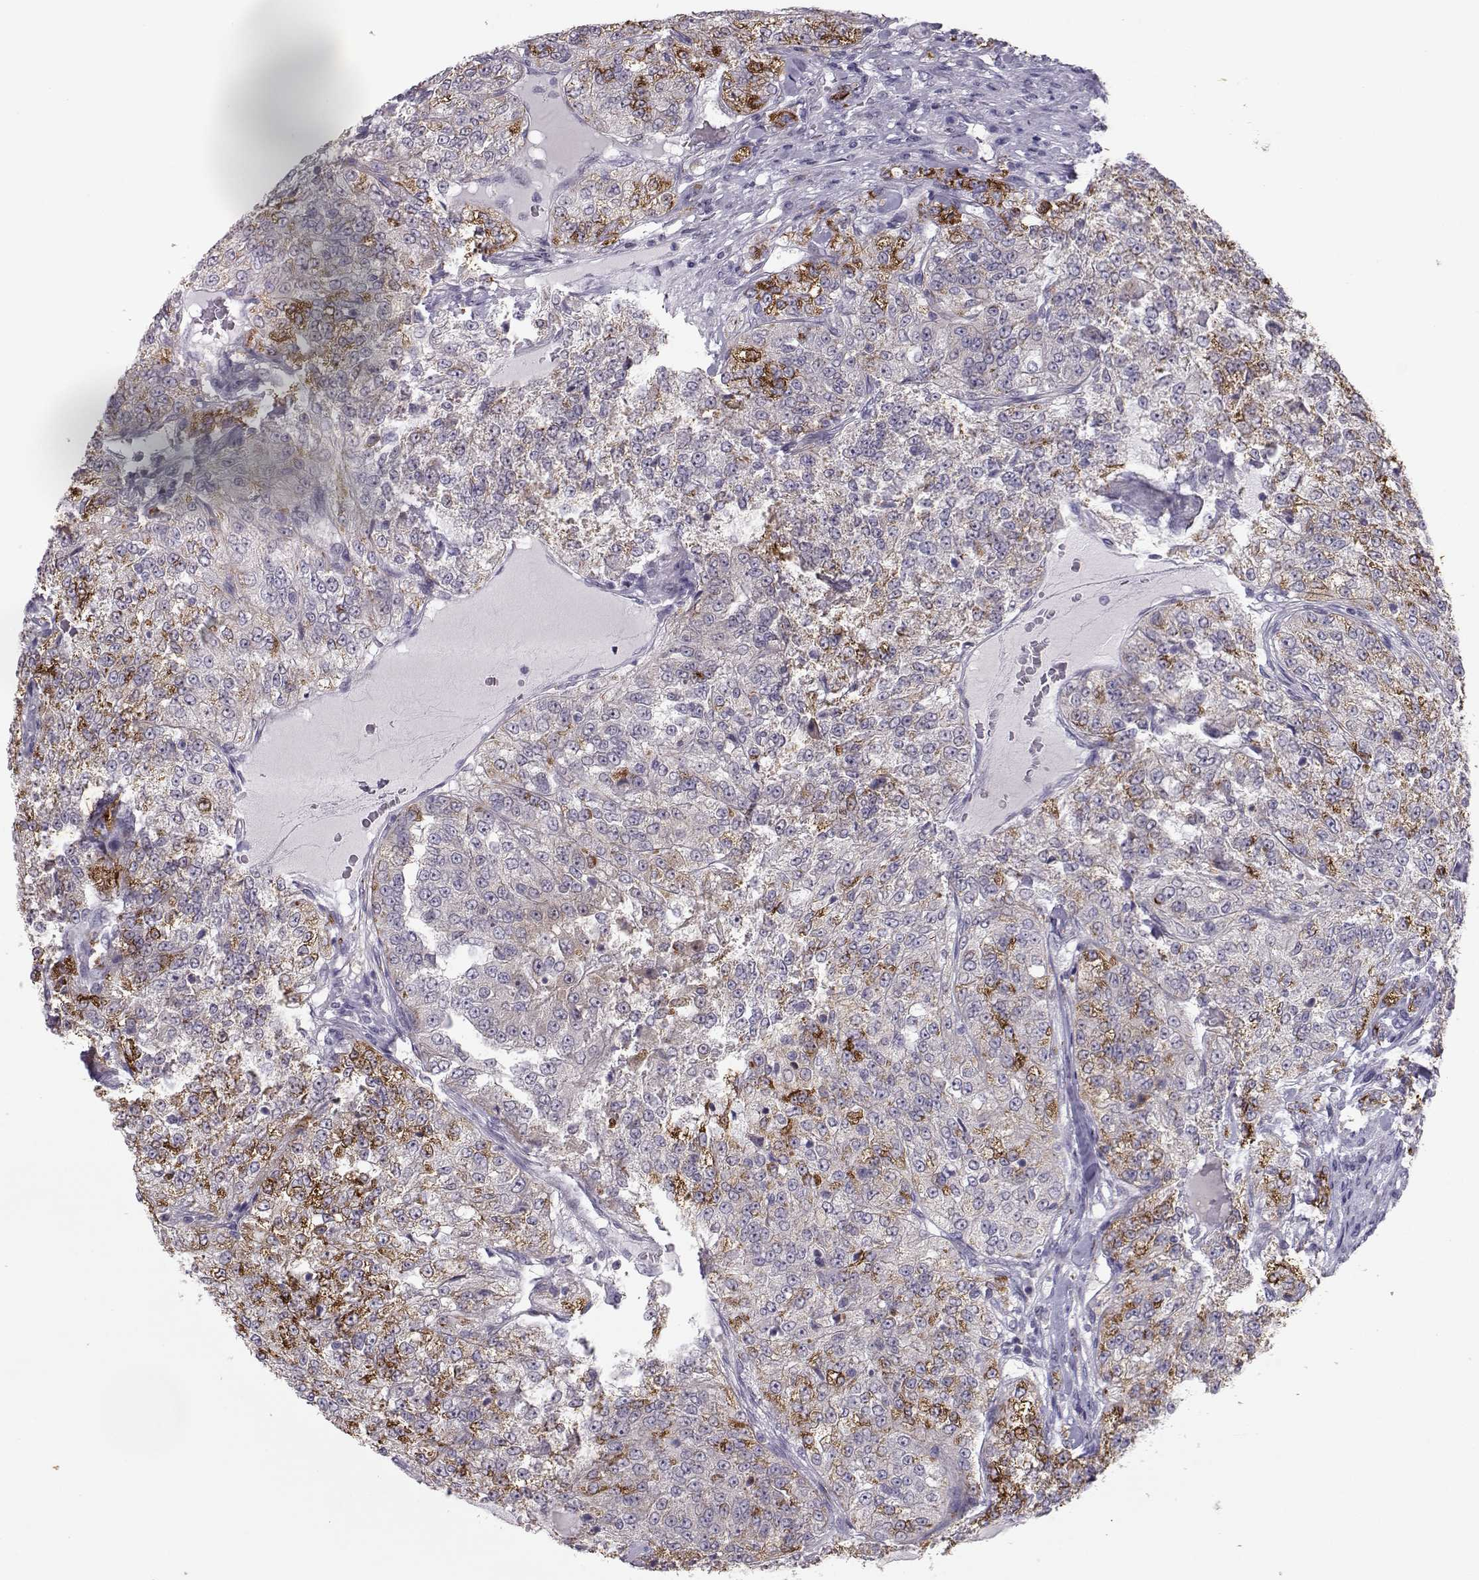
{"staining": {"intensity": "strong", "quantity": "25%-75%", "location": "cytoplasmic/membranous"}, "tissue": "renal cancer", "cell_type": "Tumor cells", "image_type": "cancer", "snomed": [{"axis": "morphology", "description": "Adenocarcinoma, NOS"}, {"axis": "topography", "description": "Kidney"}], "caption": "Human renal cancer (adenocarcinoma) stained for a protein (brown) exhibits strong cytoplasmic/membranous positive positivity in about 25%-75% of tumor cells.", "gene": "NPVF", "patient": {"sex": "female", "age": 63}}